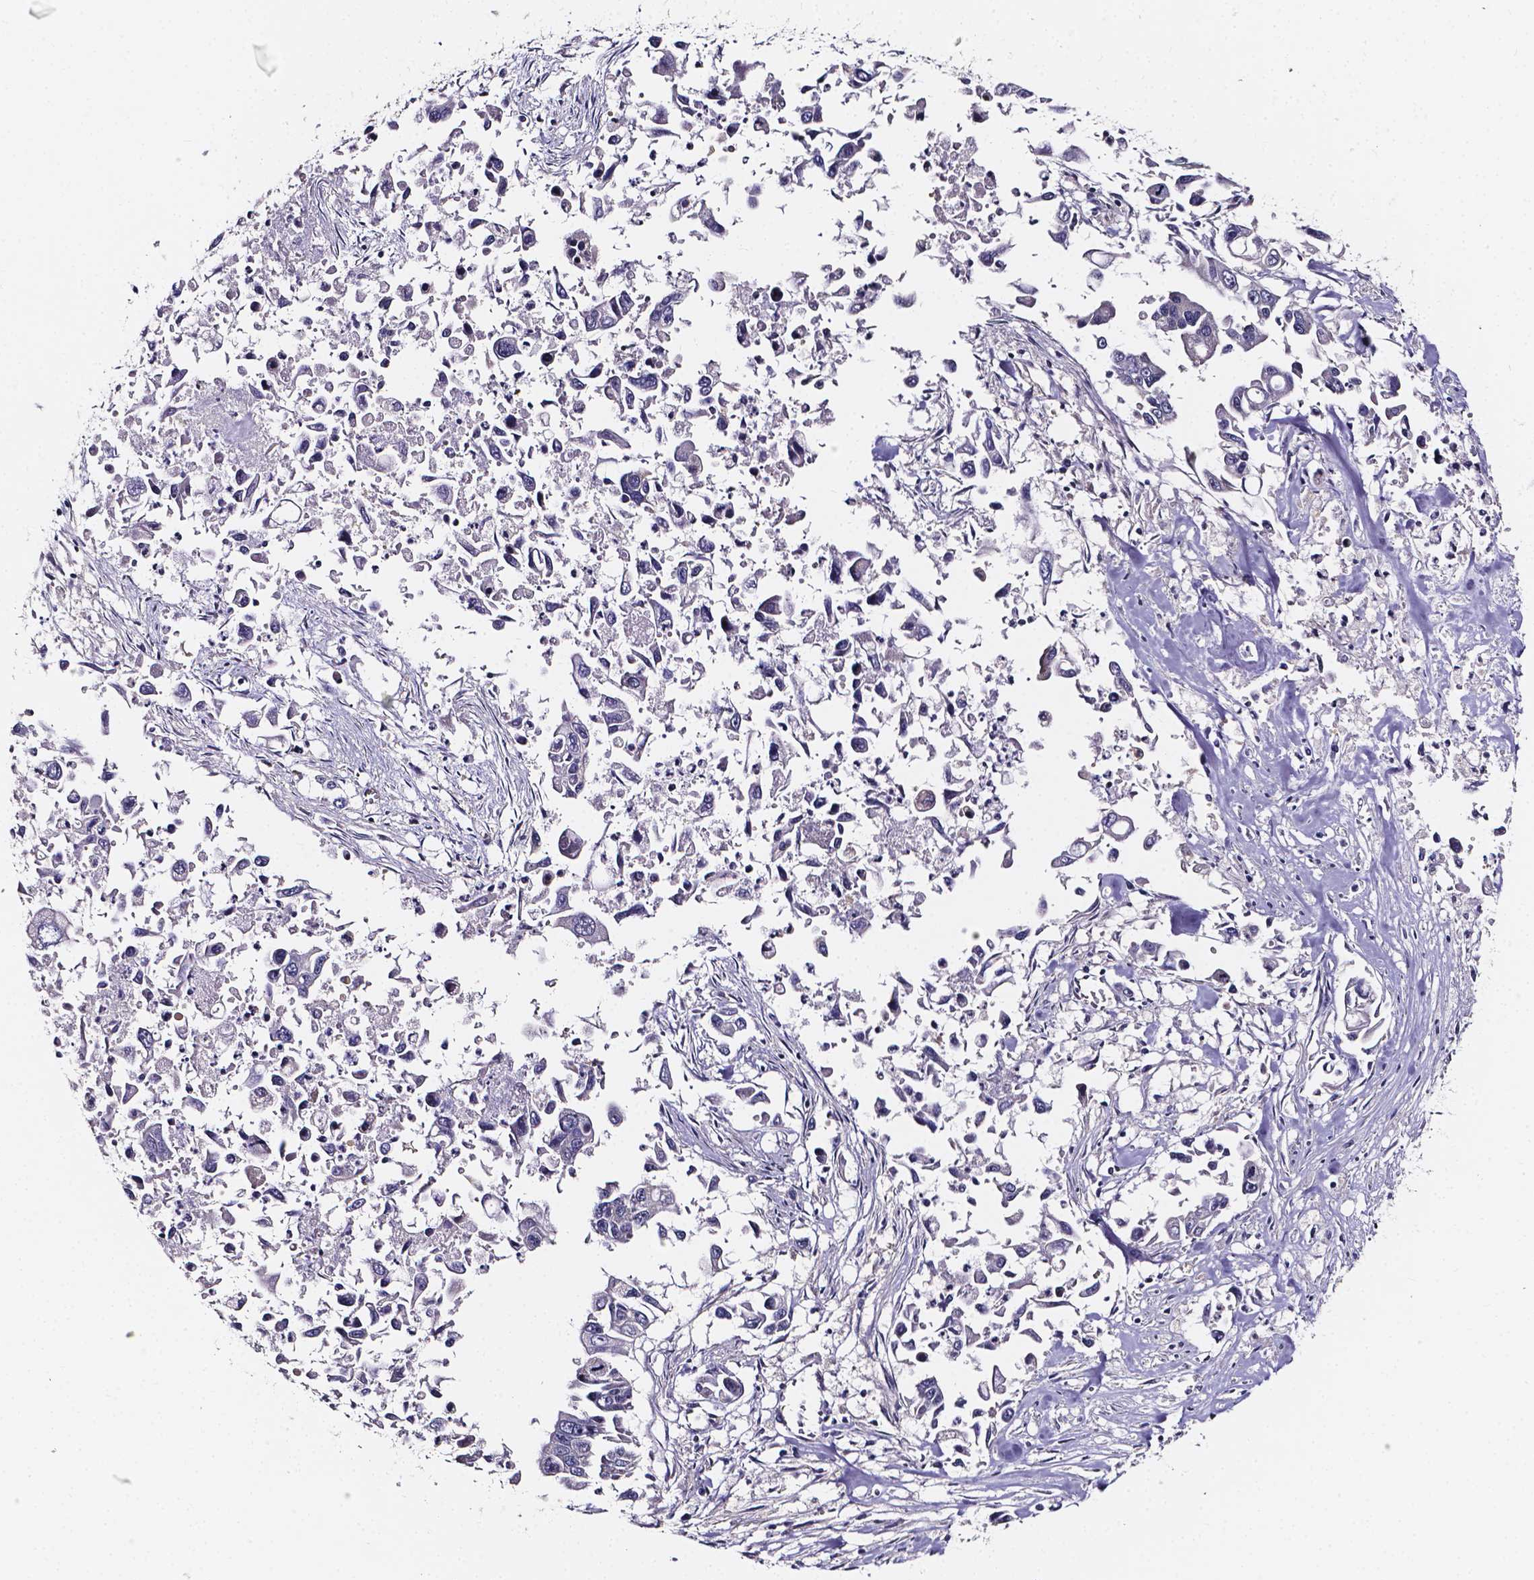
{"staining": {"intensity": "negative", "quantity": "none", "location": "none"}, "tissue": "pancreatic cancer", "cell_type": "Tumor cells", "image_type": "cancer", "snomed": [{"axis": "morphology", "description": "Adenocarcinoma, NOS"}, {"axis": "topography", "description": "Pancreas"}], "caption": "The image shows no staining of tumor cells in pancreatic cancer.", "gene": "SPOCD1", "patient": {"sex": "female", "age": 83}}